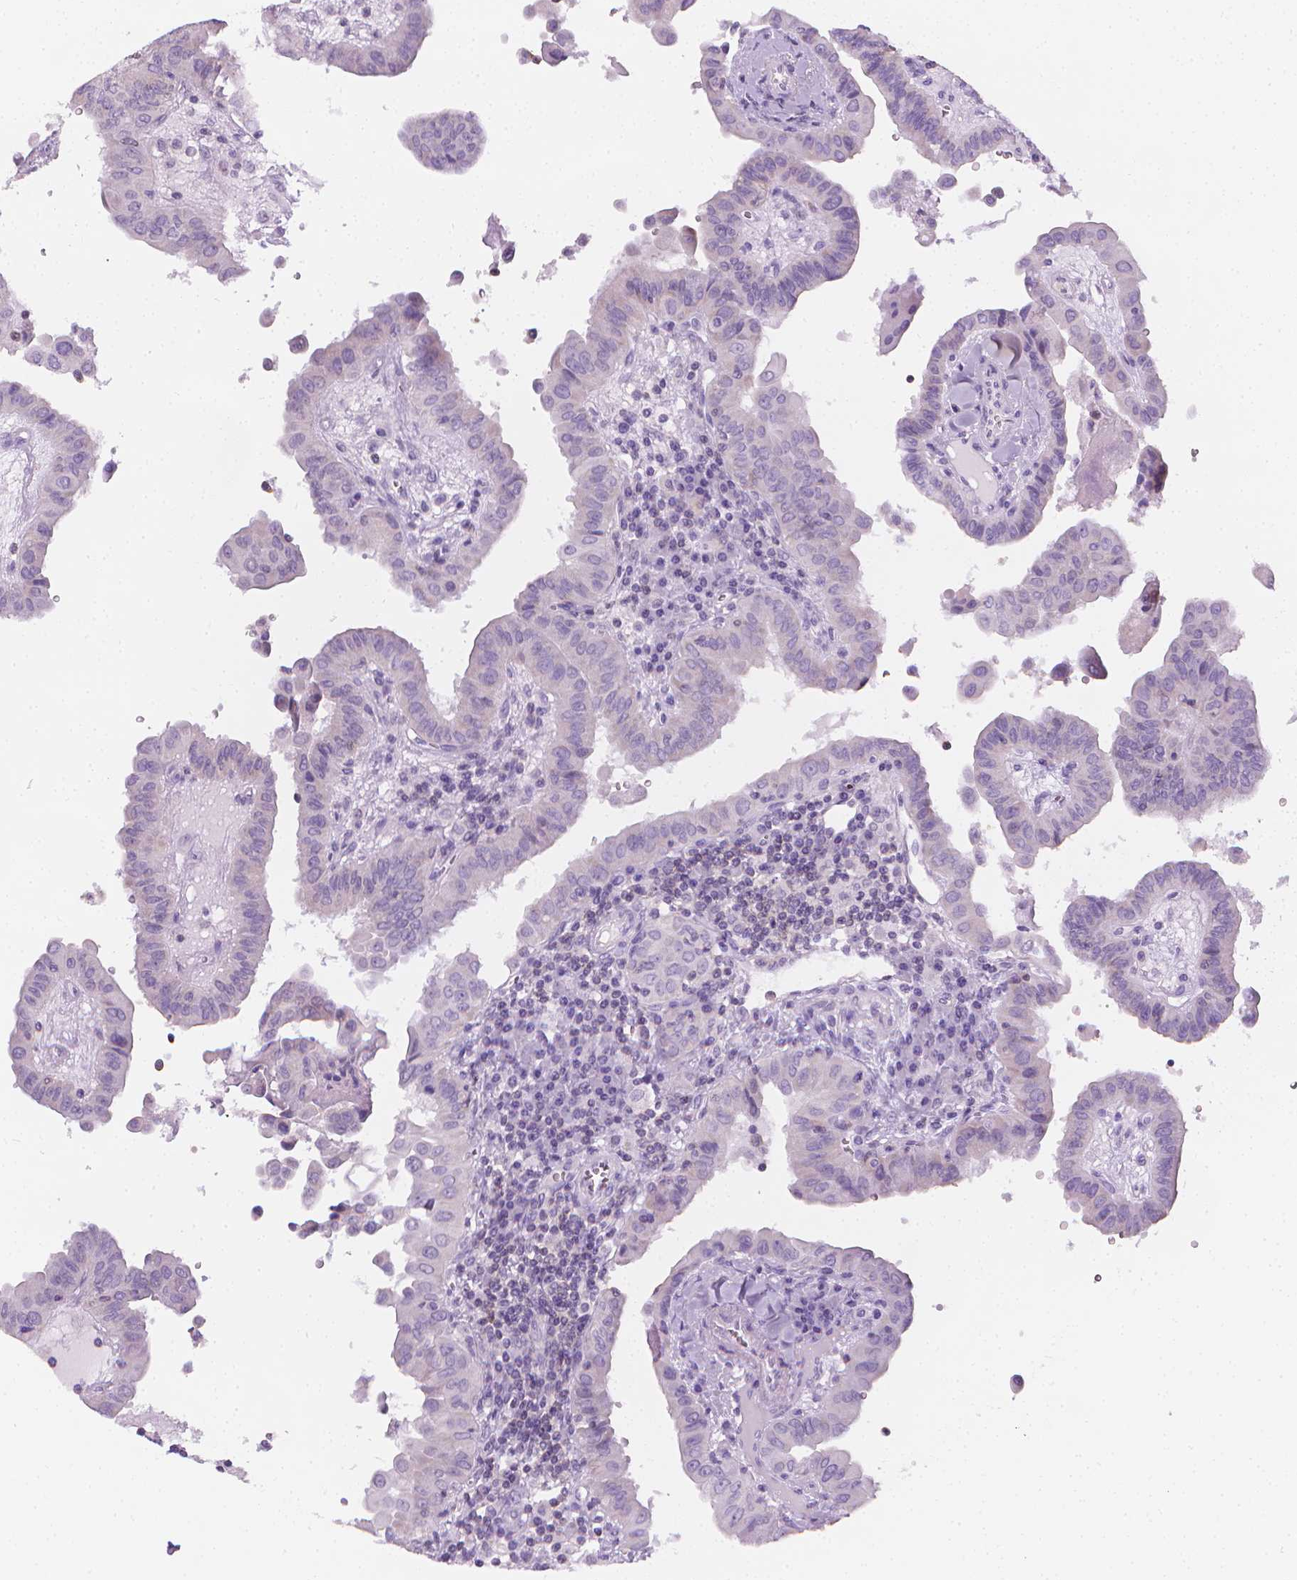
{"staining": {"intensity": "negative", "quantity": "none", "location": "none"}, "tissue": "thyroid cancer", "cell_type": "Tumor cells", "image_type": "cancer", "snomed": [{"axis": "morphology", "description": "Papillary adenocarcinoma, NOS"}, {"axis": "topography", "description": "Thyroid gland"}], "caption": "Thyroid papillary adenocarcinoma stained for a protein using immunohistochemistry reveals no staining tumor cells.", "gene": "DCAF8L1", "patient": {"sex": "female", "age": 37}}